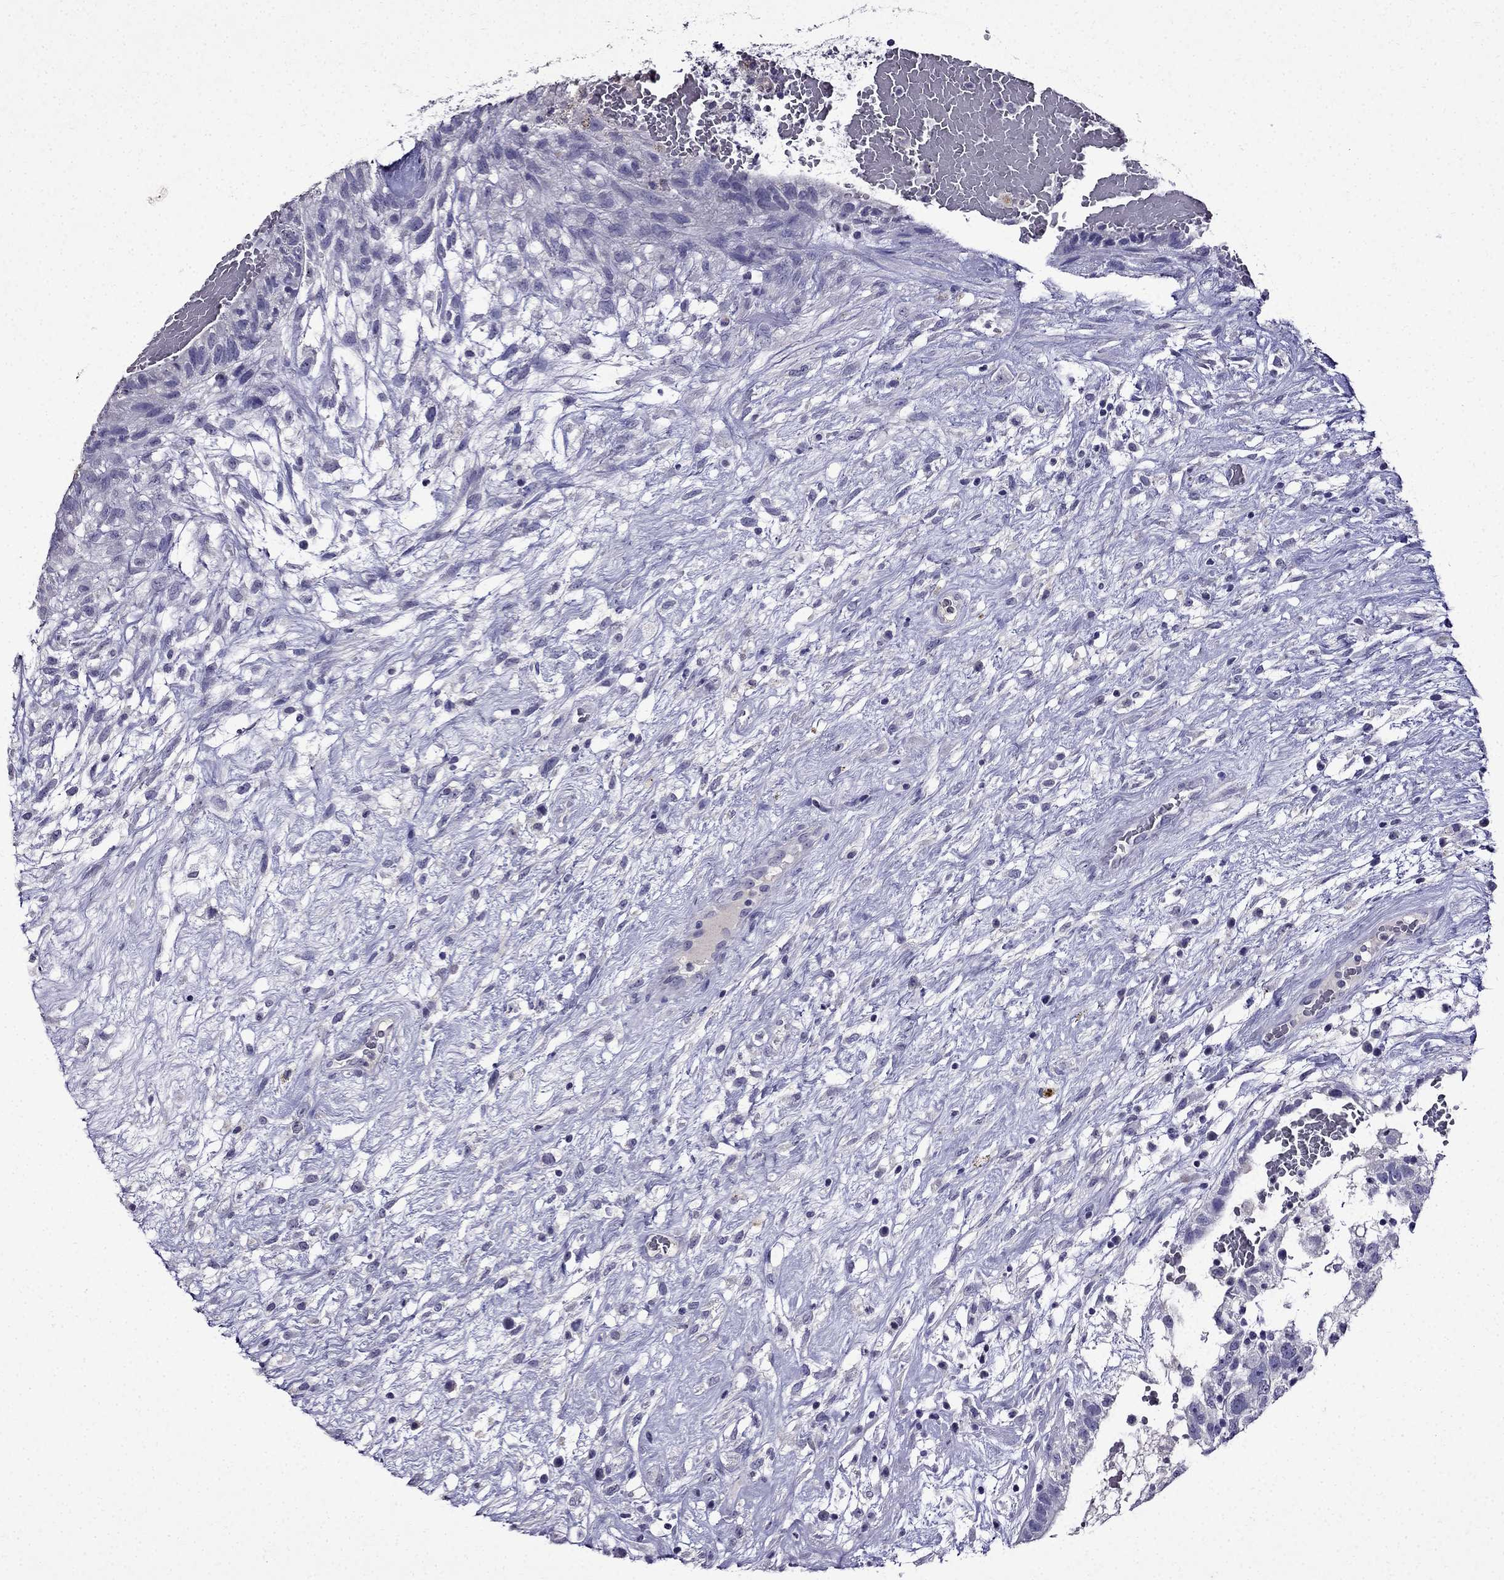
{"staining": {"intensity": "negative", "quantity": "none", "location": "none"}, "tissue": "testis cancer", "cell_type": "Tumor cells", "image_type": "cancer", "snomed": [{"axis": "morphology", "description": "Normal tissue, NOS"}, {"axis": "morphology", "description": "Carcinoma, Embryonal, NOS"}, {"axis": "topography", "description": "Testis"}], "caption": "IHC of human embryonal carcinoma (testis) reveals no staining in tumor cells.", "gene": "DNAH17", "patient": {"sex": "male", "age": 32}}